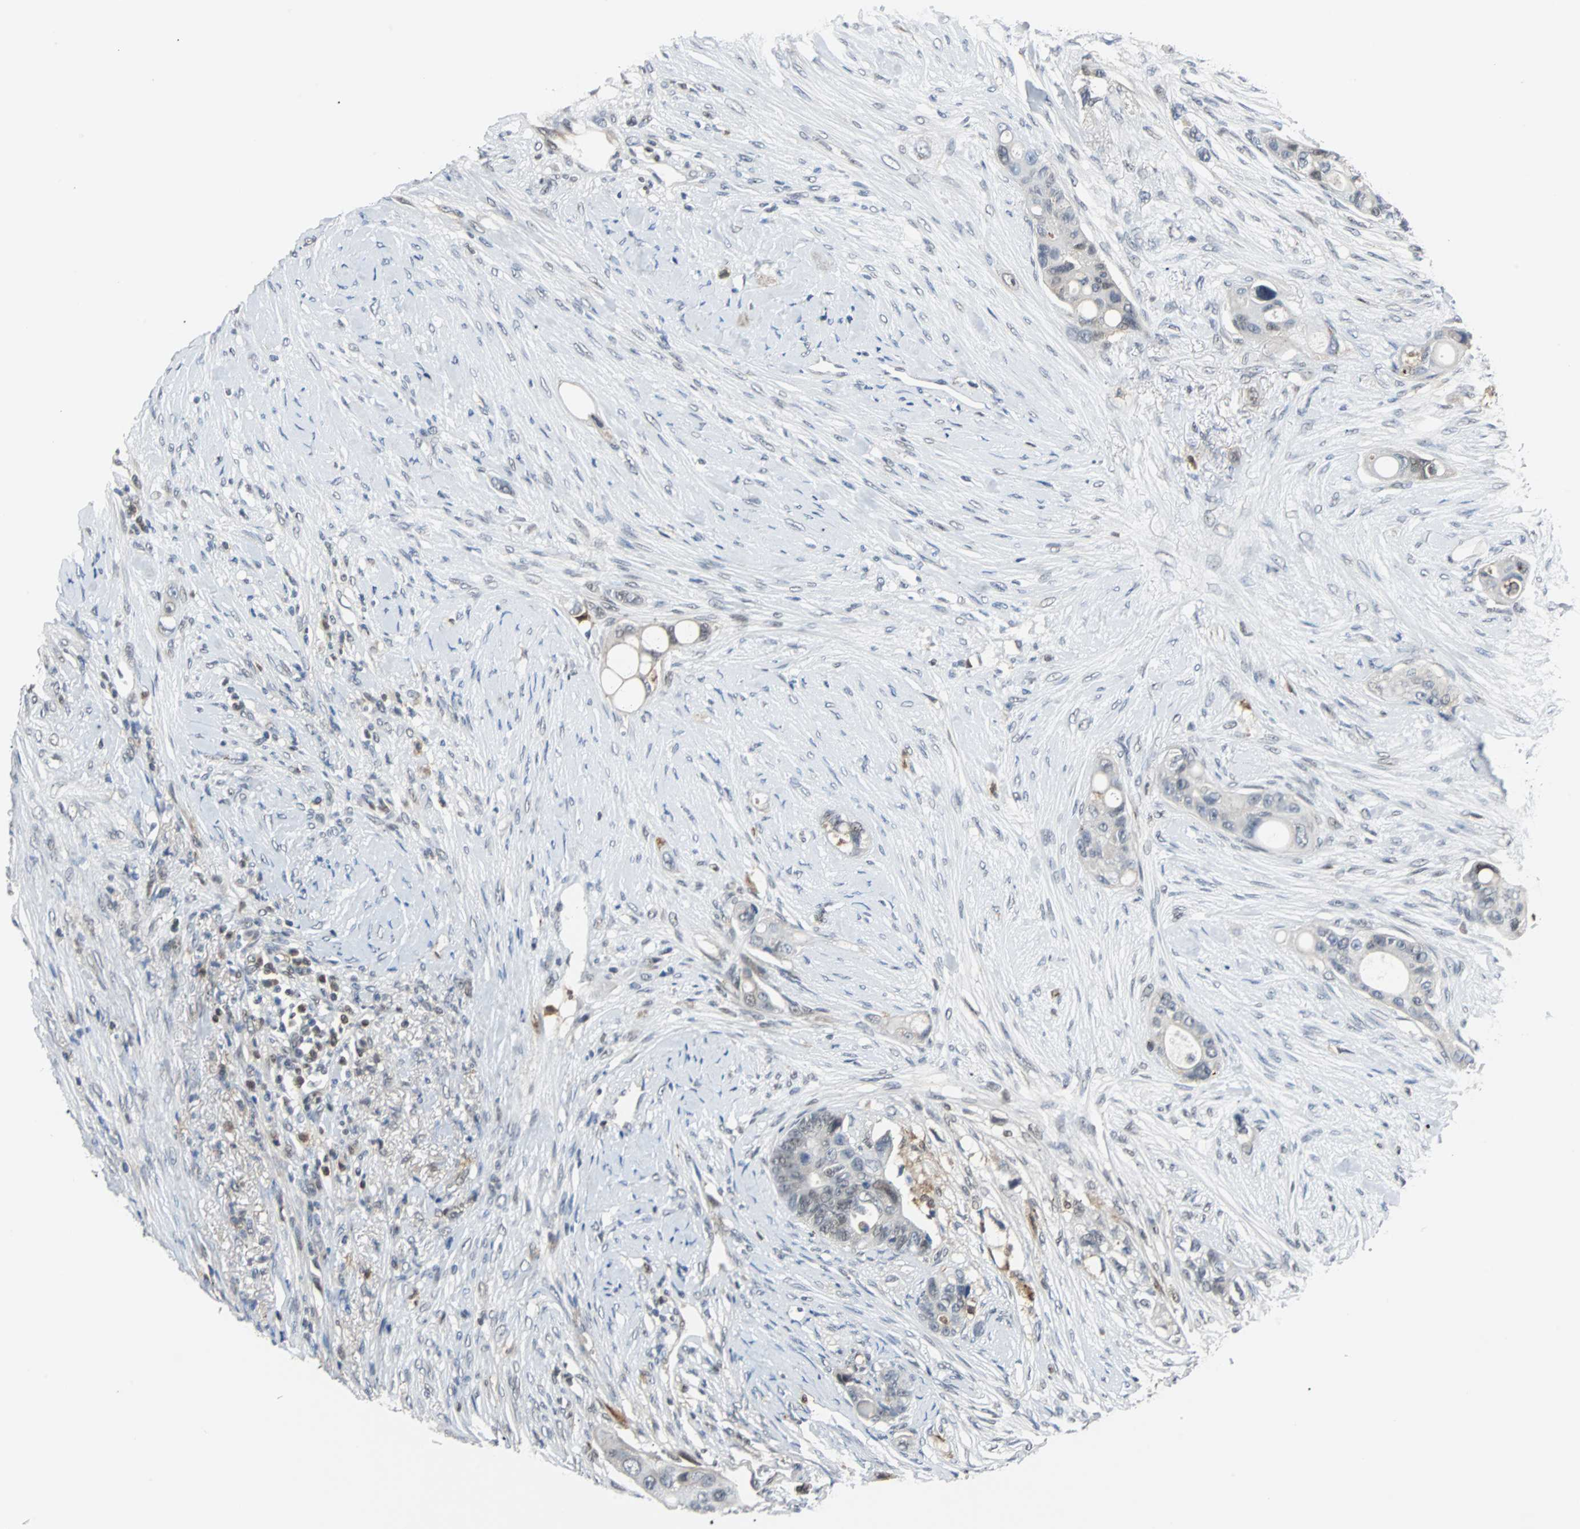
{"staining": {"intensity": "negative", "quantity": "none", "location": "none"}, "tissue": "colorectal cancer", "cell_type": "Tumor cells", "image_type": "cancer", "snomed": [{"axis": "morphology", "description": "Adenocarcinoma, NOS"}, {"axis": "topography", "description": "Colon"}], "caption": "This image is of adenocarcinoma (colorectal) stained with immunohistochemistry to label a protein in brown with the nuclei are counter-stained blue. There is no expression in tumor cells.", "gene": "SIRT1", "patient": {"sex": "female", "age": 57}}